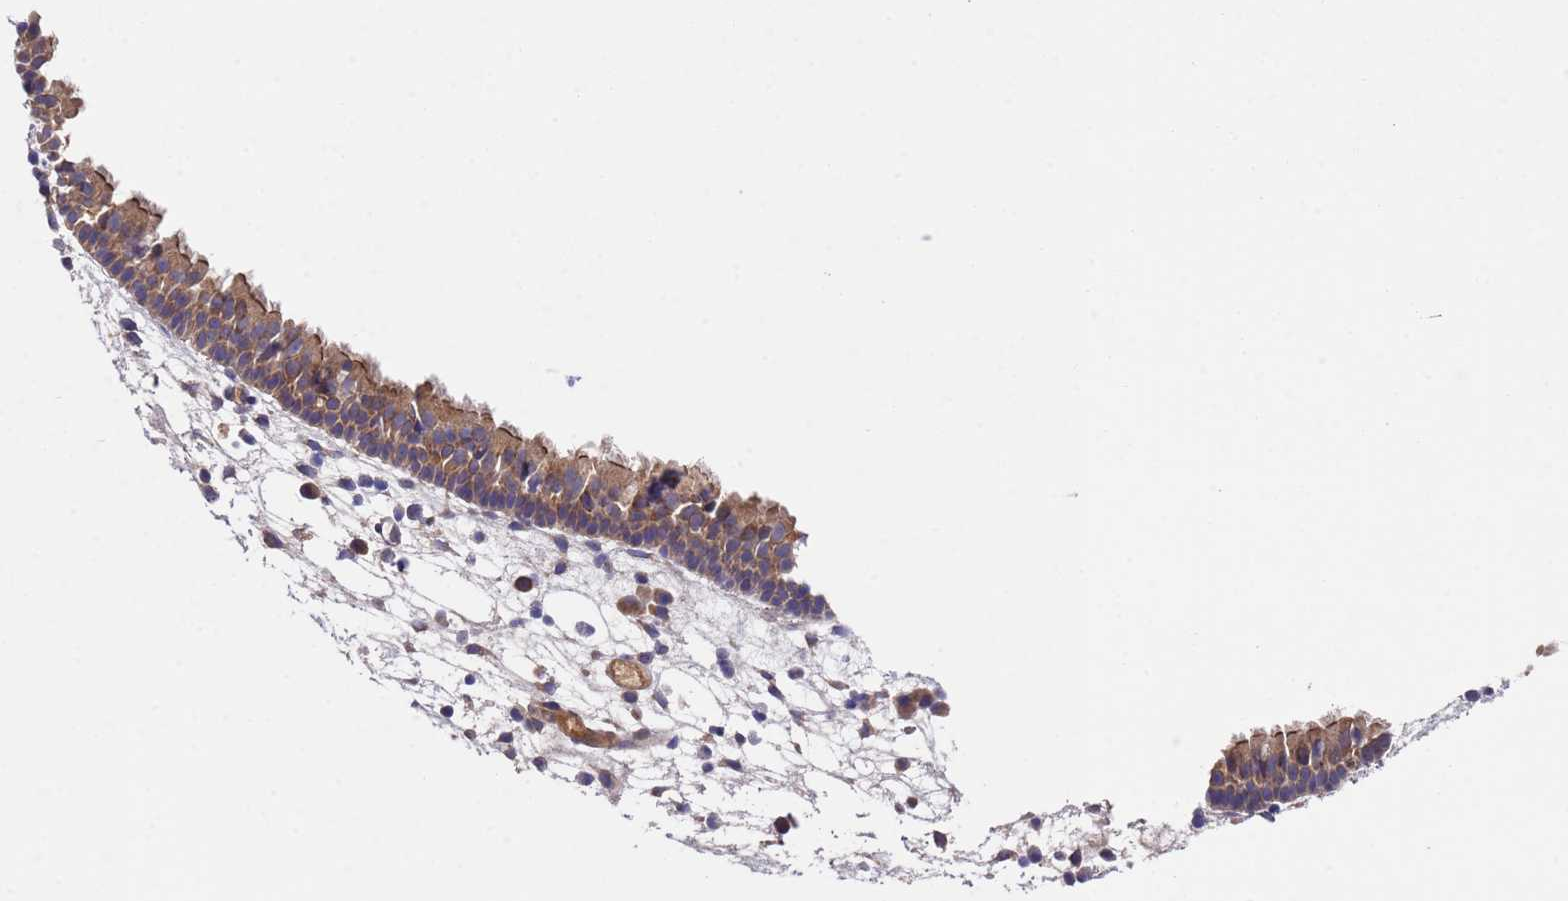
{"staining": {"intensity": "moderate", "quantity": ">75%", "location": "cytoplasmic/membranous"}, "tissue": "nasopharynx", "cell_type": "Respiratory epithelial cells", "image_type": "normal", "snomed": [{"axis": "morphology", "description": "Normal tissue, NOS"}, {"axis": "morphology", "description": "Inflammation, NOS"}, {"axis": "morphology", "description": "Malignant melanoma, Metastatic site"}, {"axis": "topography", "description": "Nasopharynx"}], "caption": "A medium amount of moderate cytoplasmic/membranous staining is present in approximately >75% of respiratory epithelial cells in benign nasopharynx.", "gene": "DCAF12L1", "patient": {"sex": "male", "age": 70}}